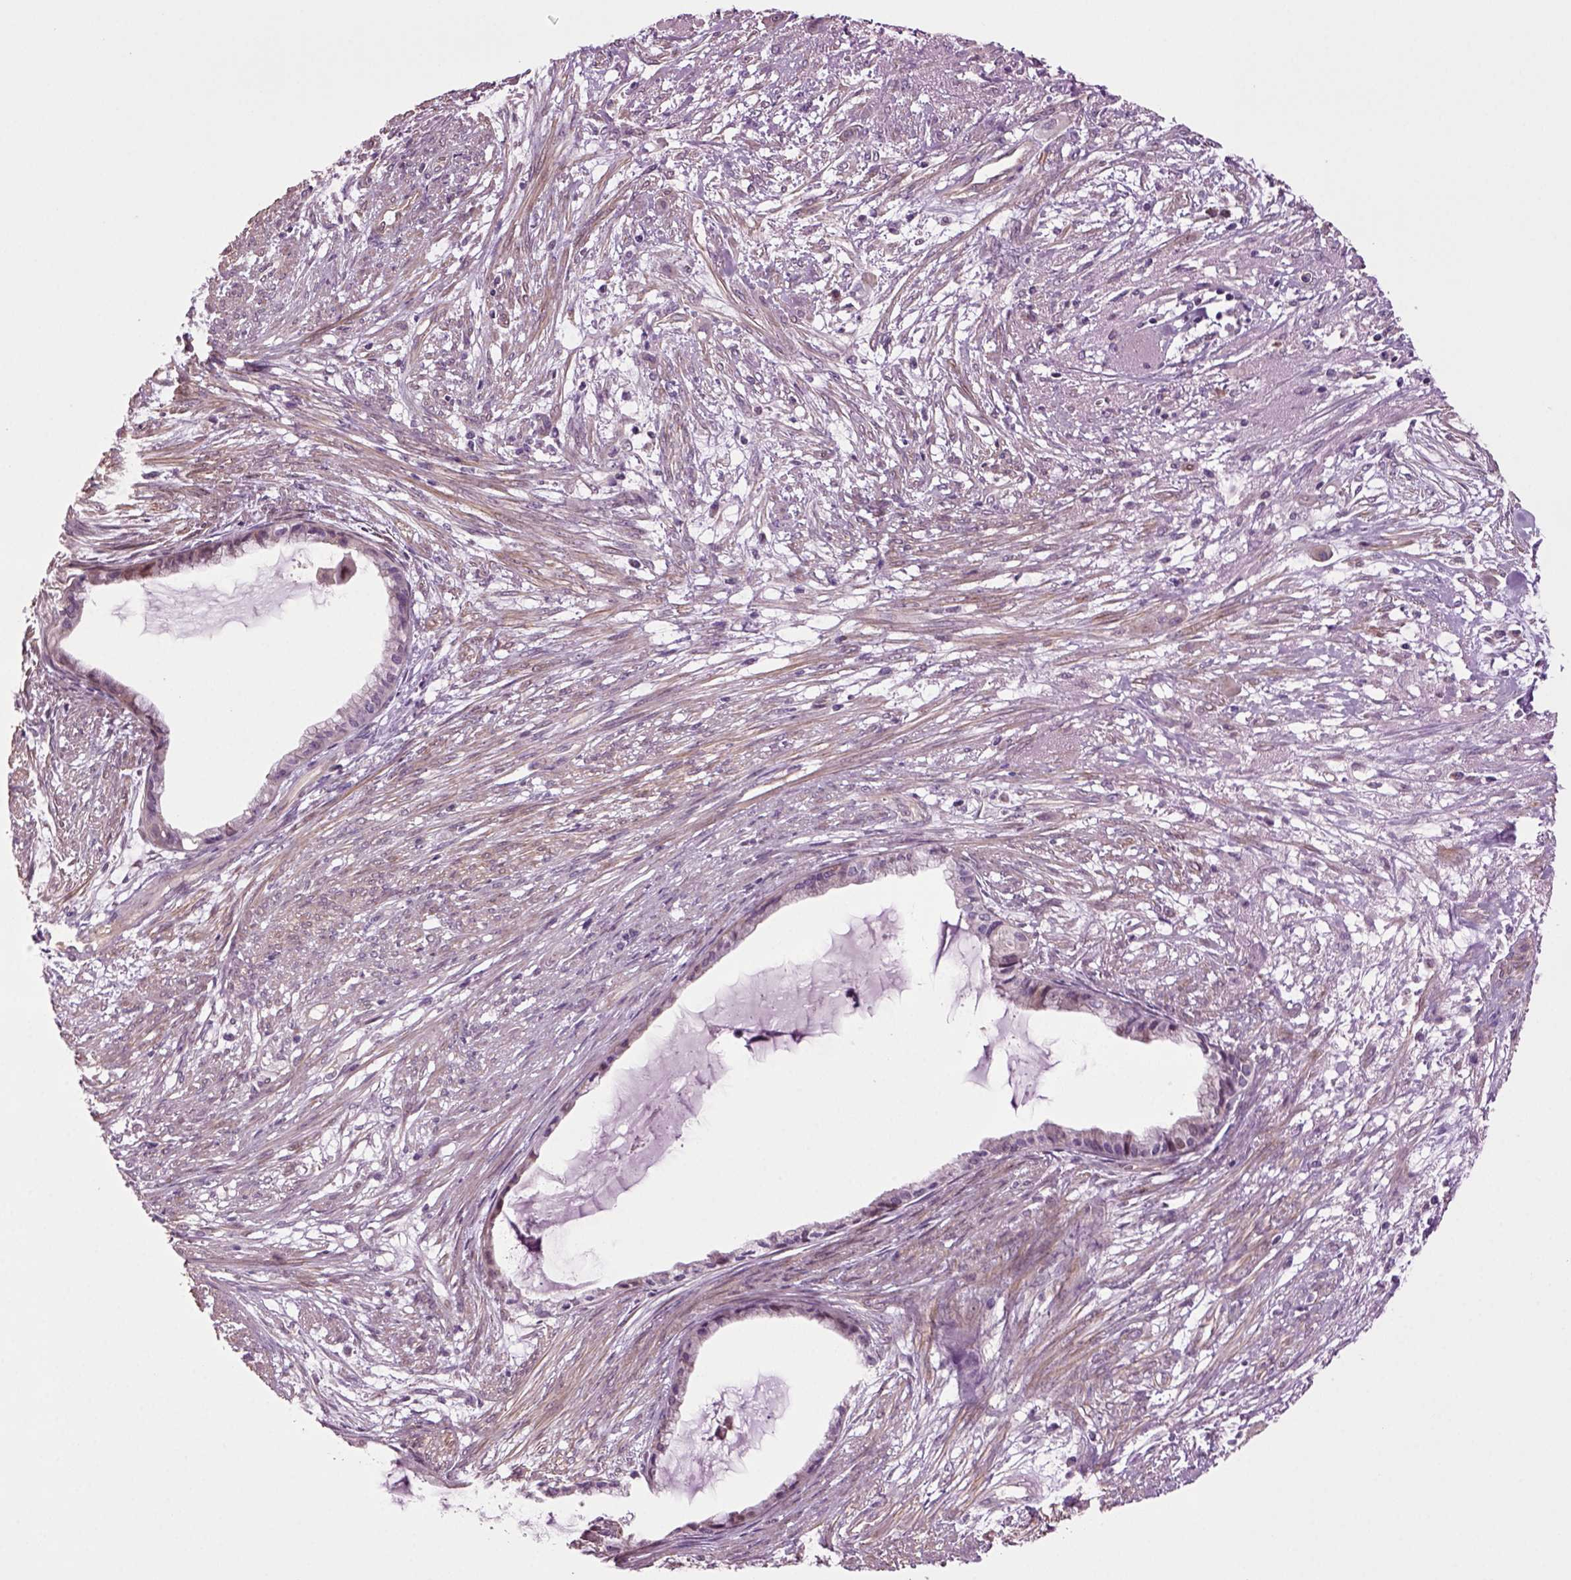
{"staining": {"intensity": "weak", "quantity": "<25%", "location": "cytoplasmic/membranous"}, "tissue": "endometrial cancer", "cell_type": "Tumor cells", "image_type": "cancer", "snomed": [{"axis": "morphology", "description": "Adenocarcinoma, NOS"}, {"axis": "topography", "description": "Endometrium"}], "caption": "There is no significant staining in tumor cells of endometrial adenocarcinoma.", "gene": "HAGHL", "patient": {"sex": "female", "age": 86}}